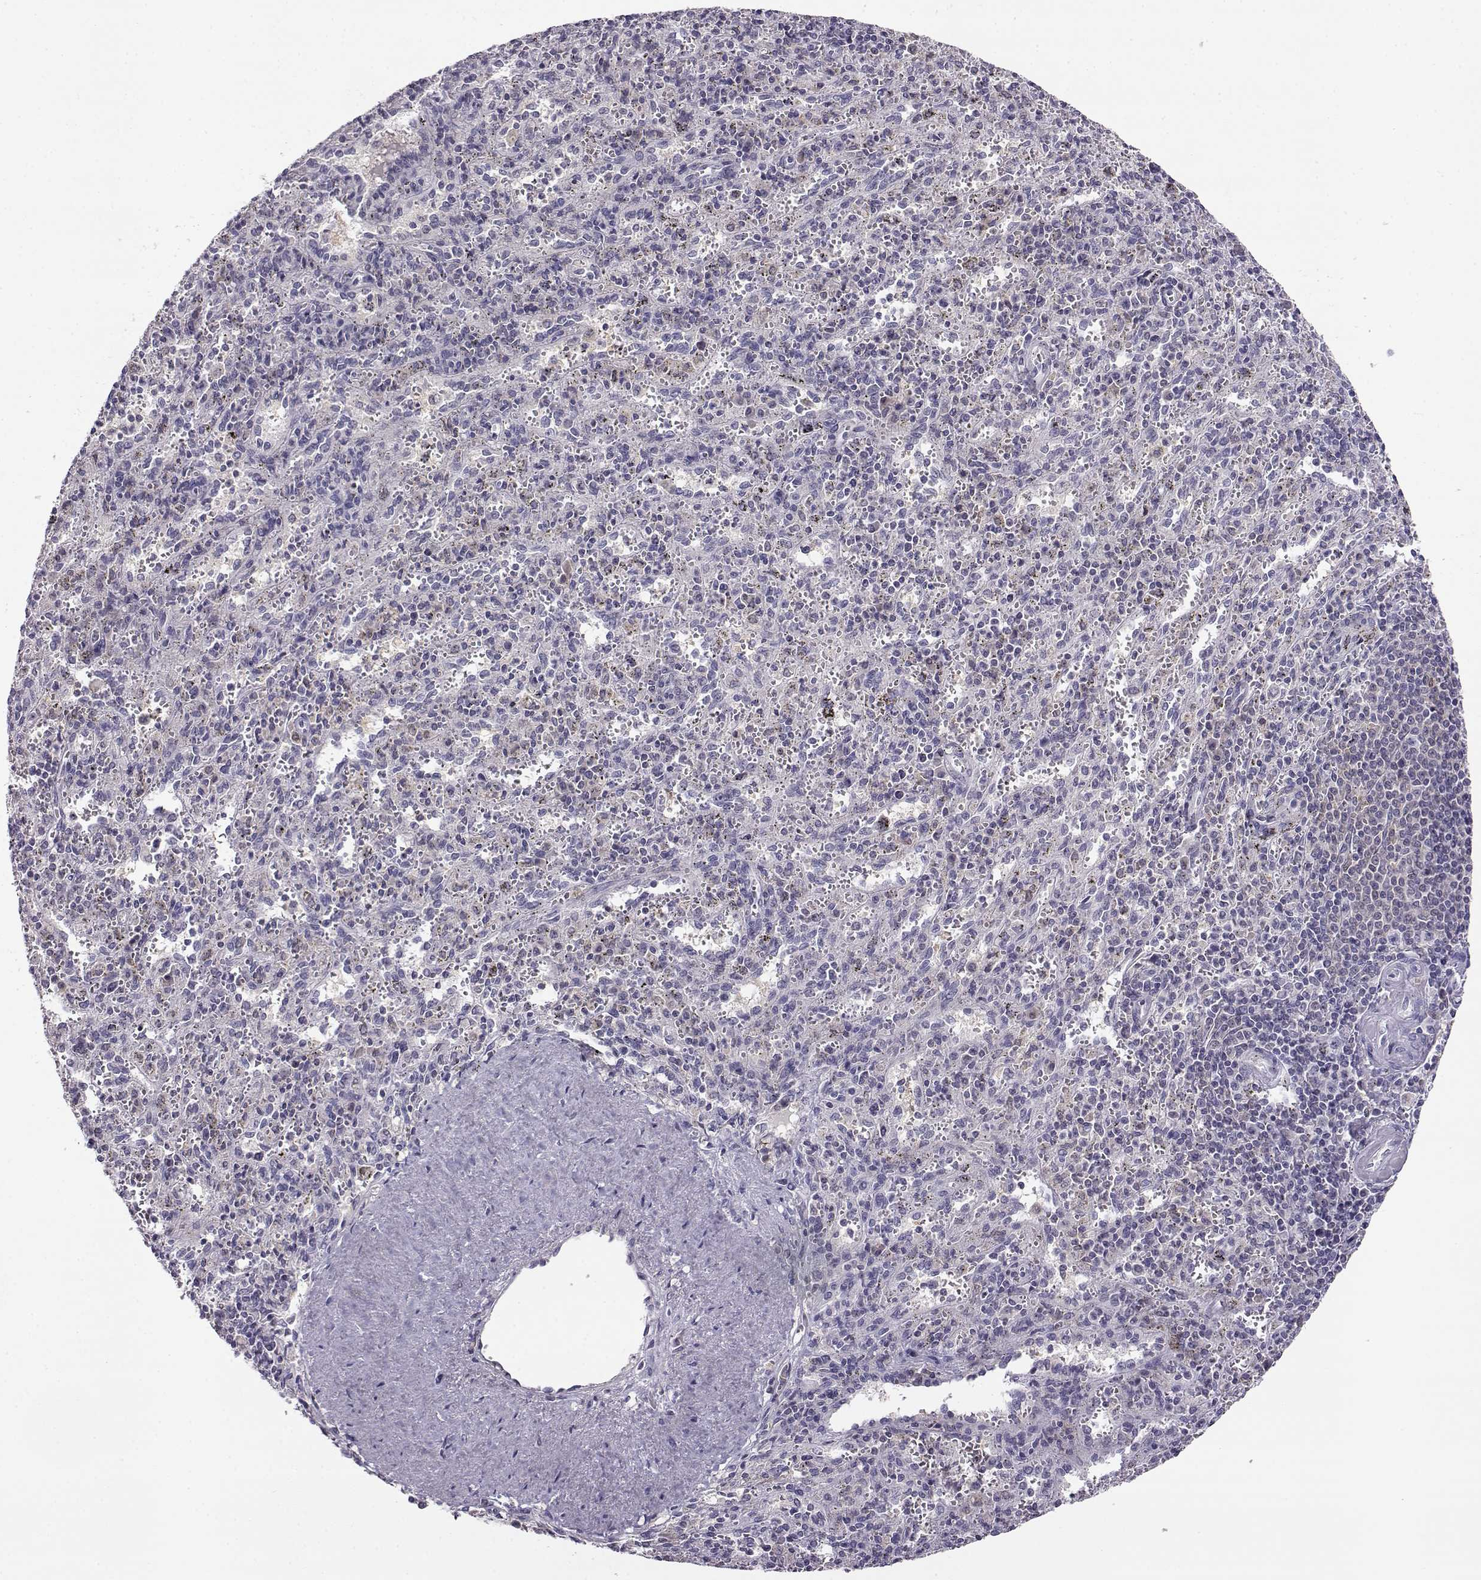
{"staining": {"intensity": "negative", "quantity": "none", "location": "none"}, "tissue": "spleen", "cell_type": "Cells in red pulp", "image_type": "normal", "snomed": [{"axis": "morphology", "description": "Normal tissue, NOS"}, {"axis": "topography", "description": "Spleen"}], "caption": "High magnification brightfield microscopy of benign spleen stained with DAB (3,3'-diaminobenzidine) (brown) and counterstained with hematoxylin (blue): cells in red pulp show no significant expression. (DAB (3,3'-diaminobenzidine) immunohistochemistry (IHC) visualized using brightfield microscopy, high magnification).", "gene": "AKR1B1", "patient": {"sex": "male", "age": 57}}